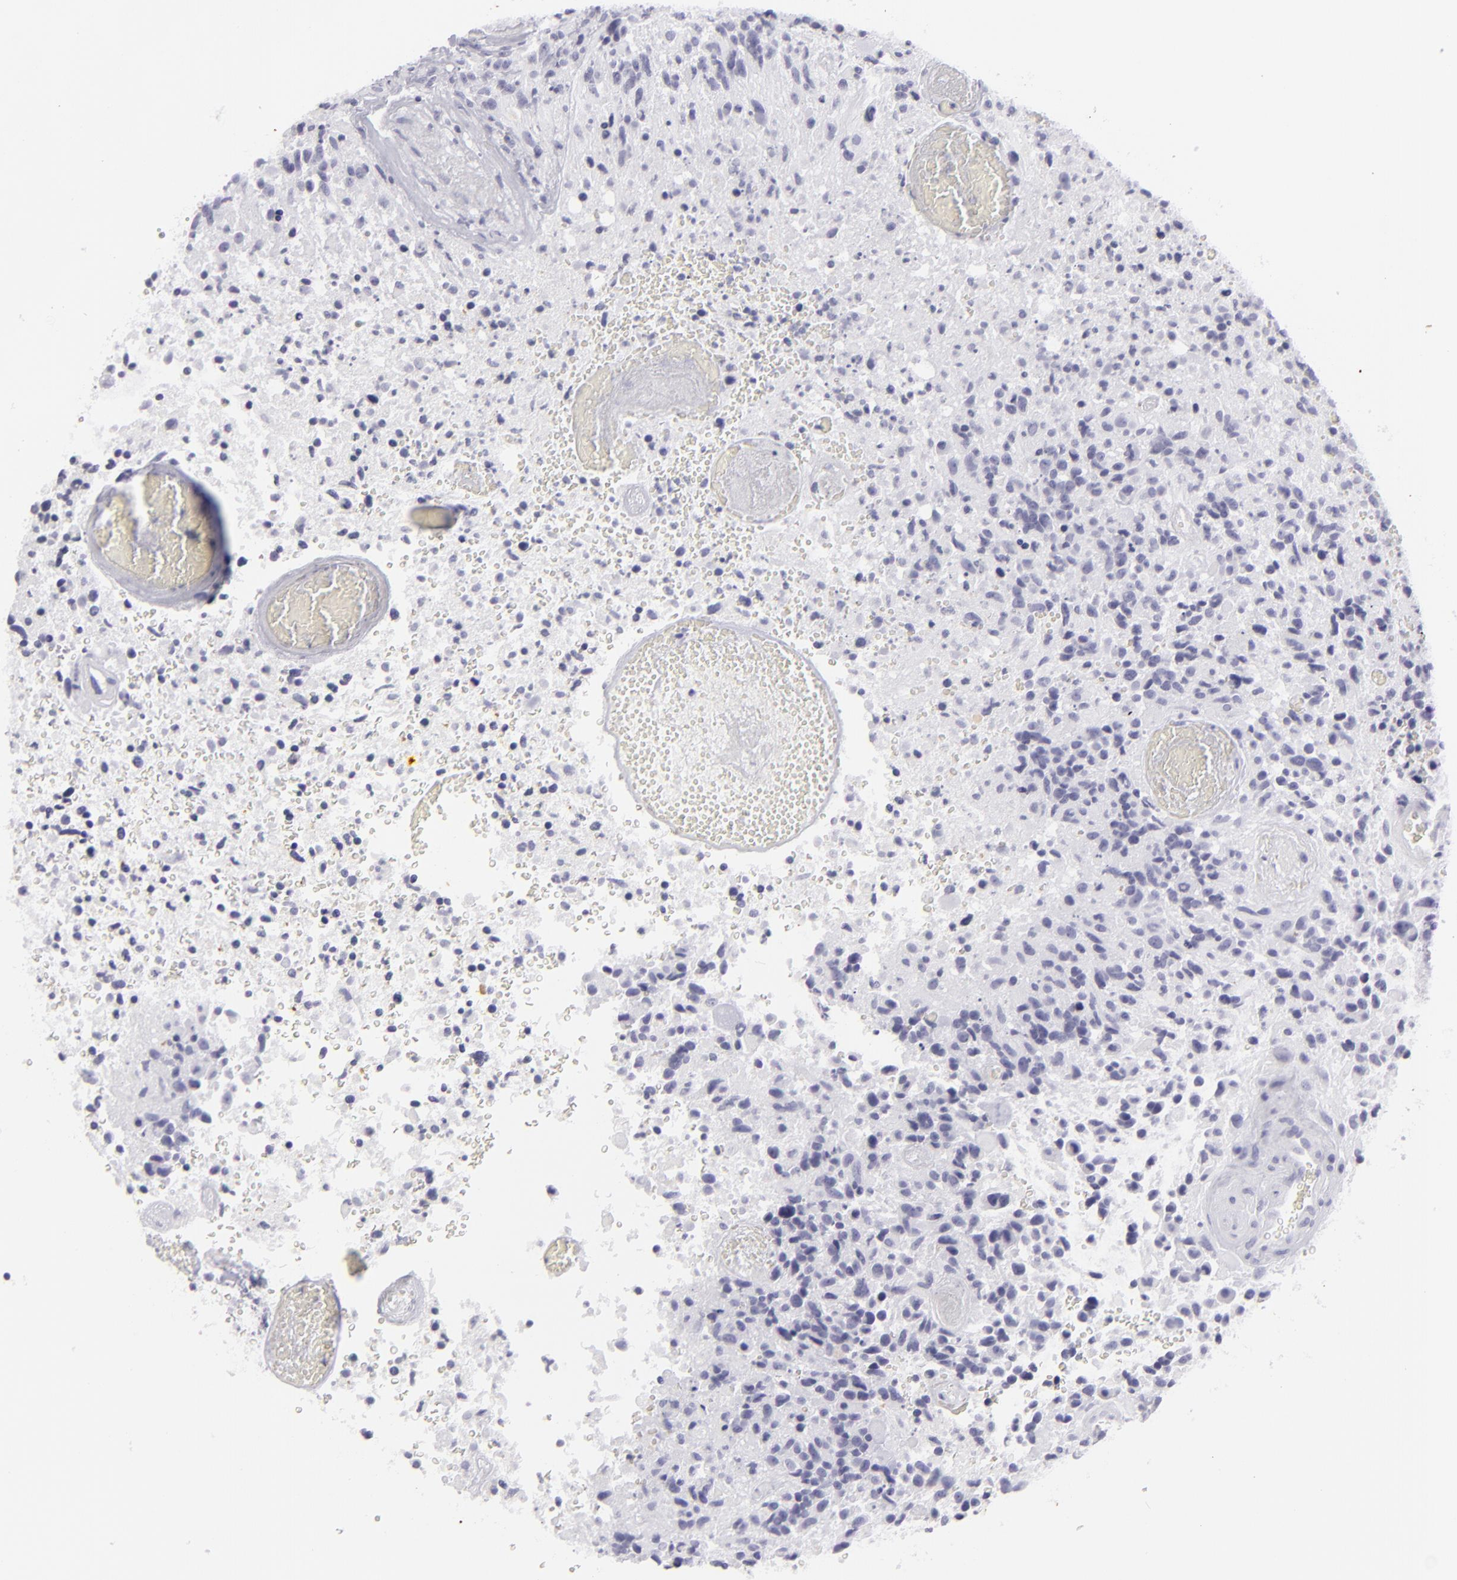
{"staining": {"intensity": "negative", "quantity": "none", "location": "none"}, "tissue": "glioma", "cell_type": "Tumor cells", "image_type": "cancer", "snomed": [{"axis": "morphology", "description": "Glioma, malignant, High grade"}, {"axis": "topography", "description": "Brain"}], "caption": "Protein analysis of glioma displays no significant staining in tumor cells. The staining was performed using DAB to visualize the protein expression in brown, while the nuclei were stained in blue with hematoxylin (Magnification: 20x).", "gene": "KRT1", "patient": {"sex": "male", "age": 72}}